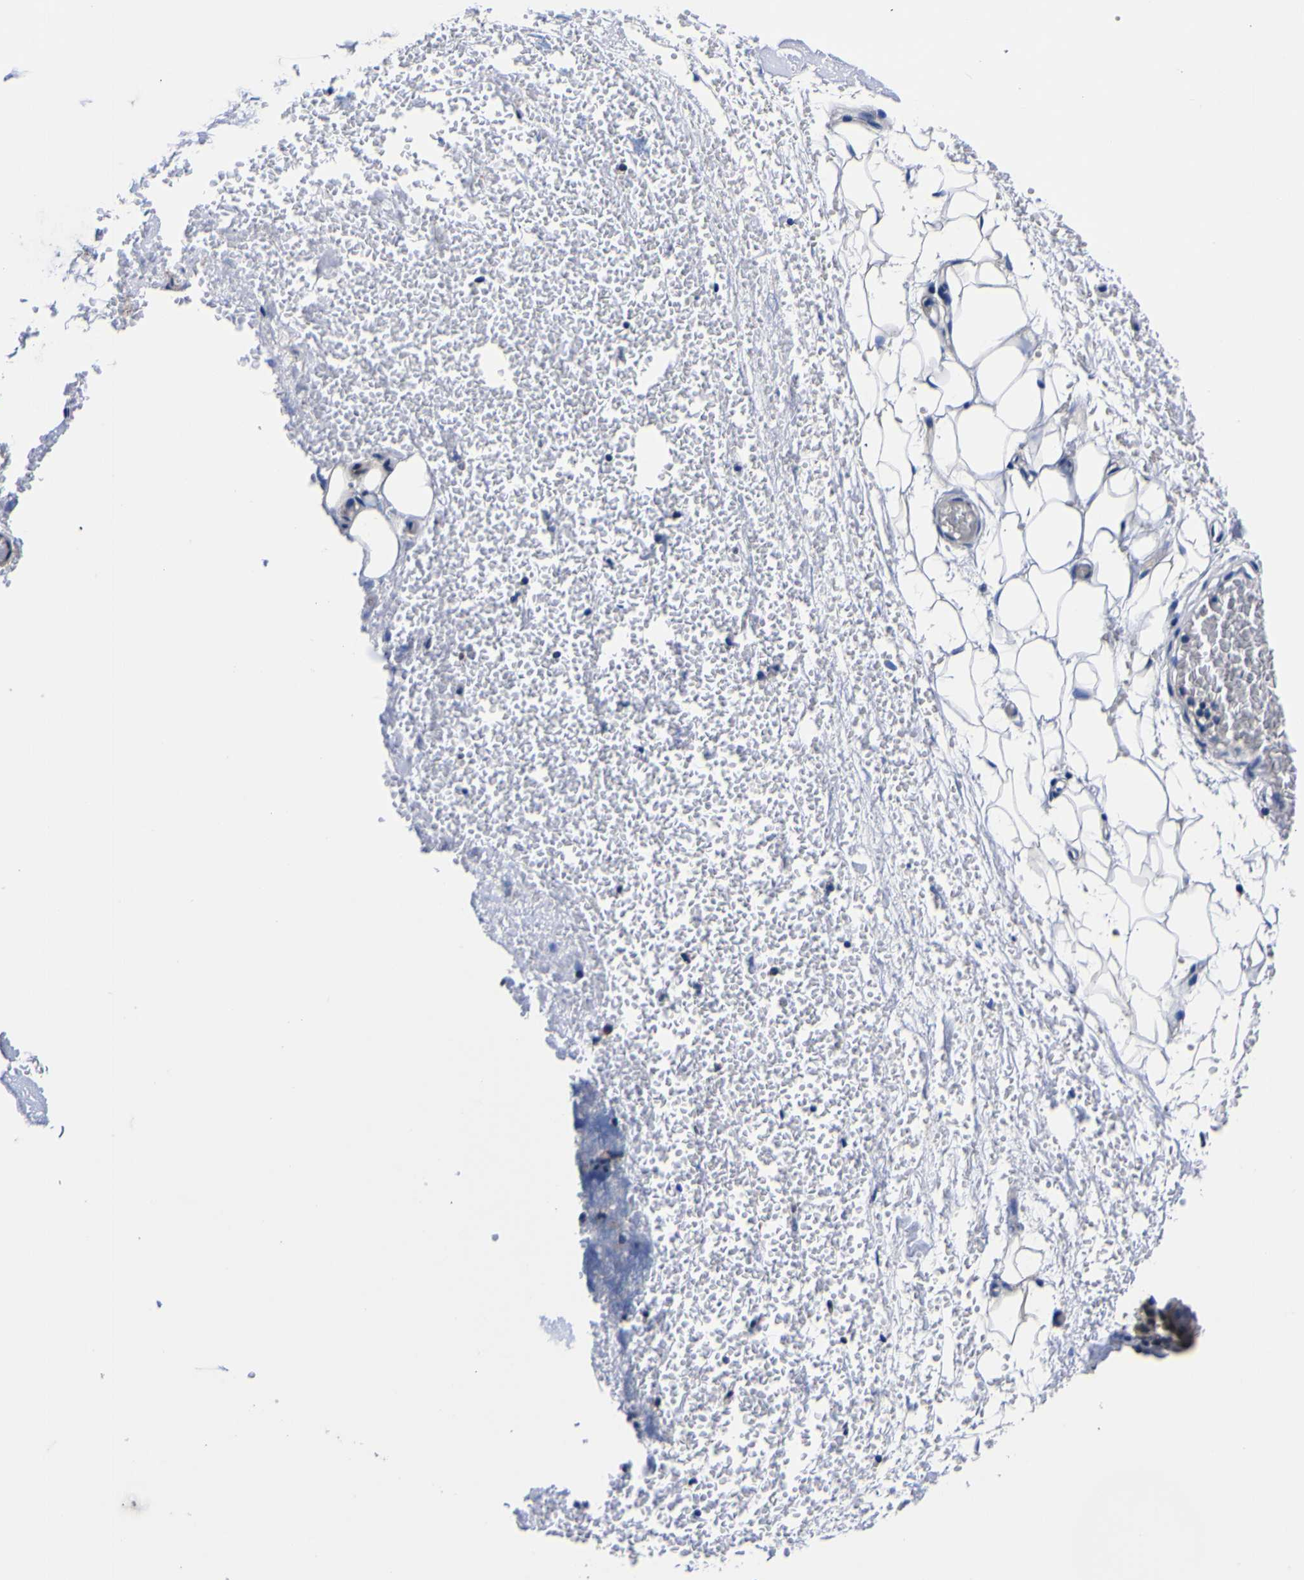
{"staining": {"intensity": "negative", "quantity": "none", "location": "none"}, "tissue": "adipose tissue", "cell_type": "Adipocytes", "image_type": "normal", "snomed": [{"axis": "morphology", "description": "Normal tissue, NOS"}, {"axis": "morphology", "description": "Adenocarcinoma, NOS"}, {"axis": "topography", "description": "Esophagus"}], "caption": "Immunohistochemical staining of benign adipose tissue displays no significant staining in adipocytes. The staining is performed using DAB (3,3'-diaminobenzidine) brown chromogen with nuclei counter-stained in using hematoxylin.", "gene": "FAM110B", "patient": {"sex": "male", "age": 62}}